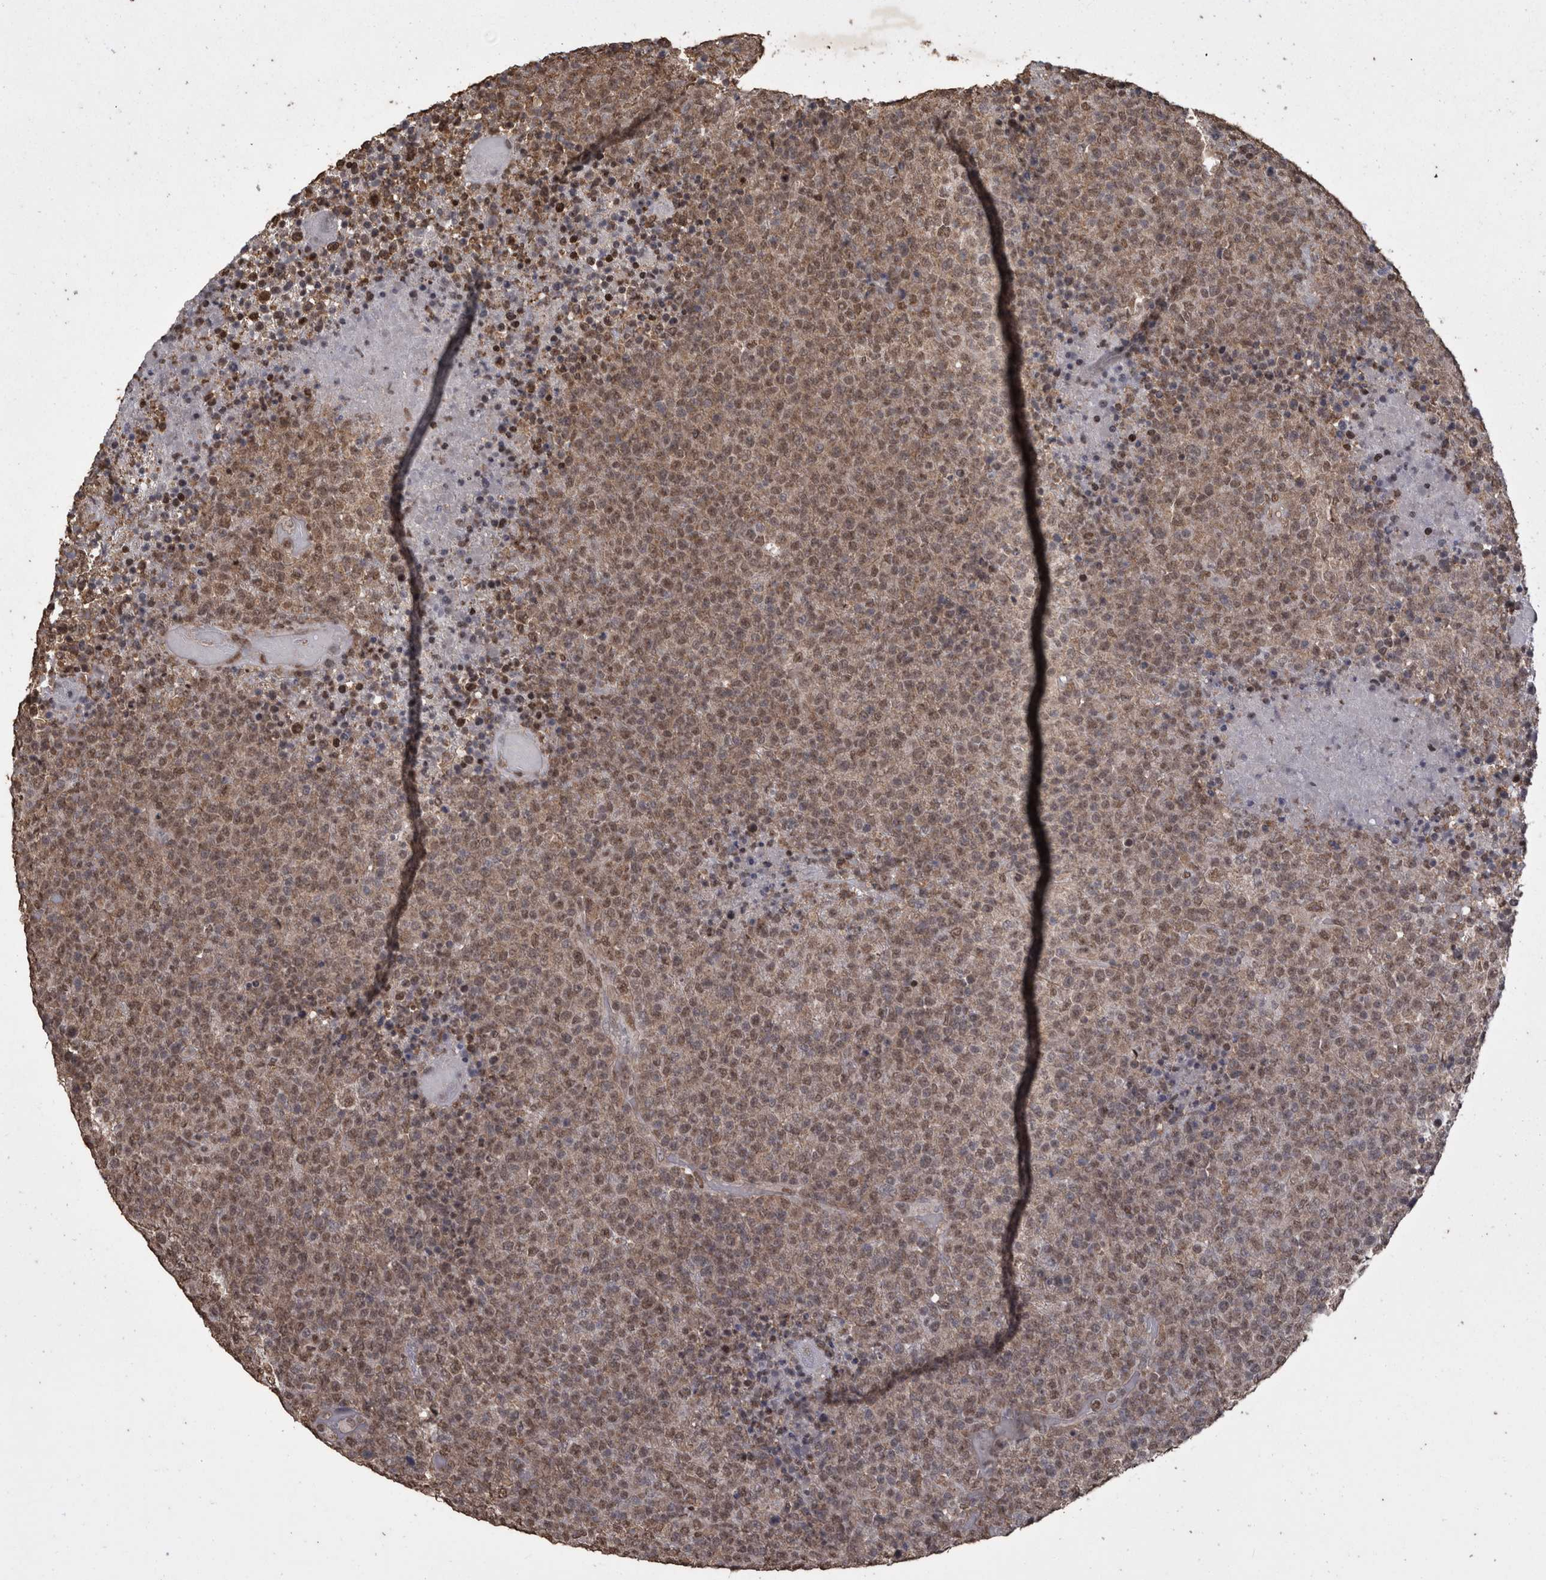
{"staining": {"intensity": "weak", "quantity": ">75%", "location": "nuclear"}, "tissue": "lymphoma", "cell_type": "Tumor cells", "image_type": "cancer", "snomed": [{"axis": "morphology", "description": "Malignant lymphoma, non-Hodgkin's type, High grade"}, {"axis": "topography", "description": "Lymph node"}], "caption": "Approximately >75% of tumor cells in high-grade malignant lymphoma, non-Hodgkin's type exhibit weak nuclear protein staining as visualized by brown immunohistochemical staining.", "gene": "SMAD7", "patient": {"sex": "male", "age": 13}}